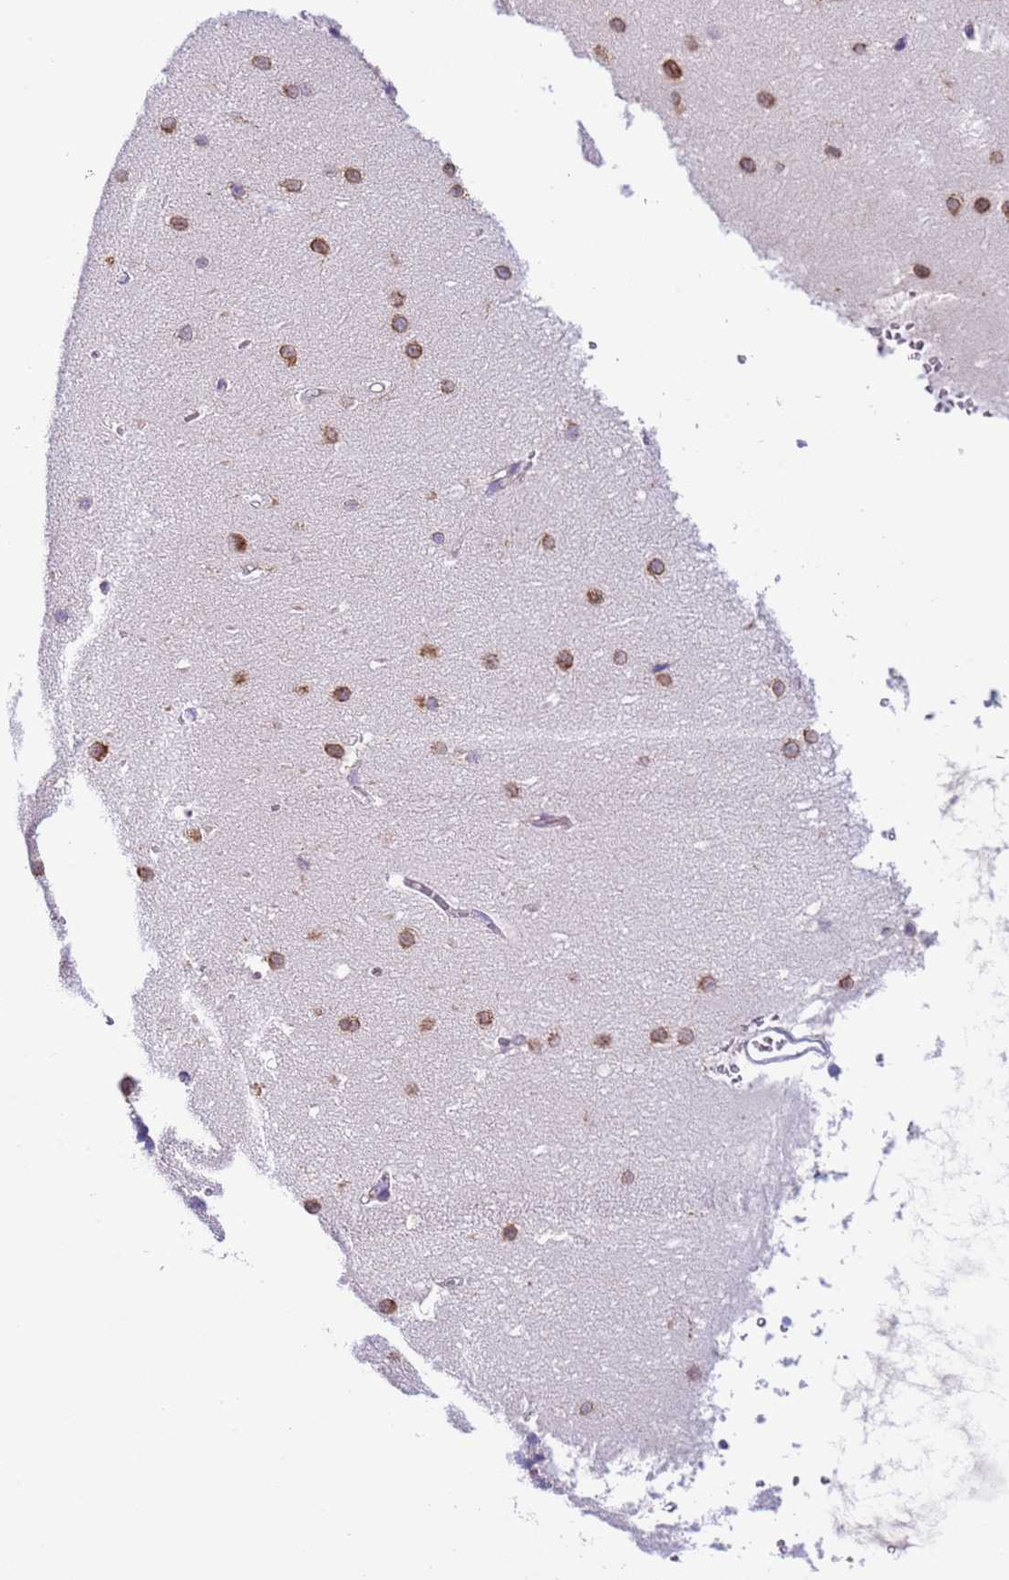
{"staining": {"intensity": "negative", "quantity": "none", "location": "none"}, "tissue": "cerebellum", "cell_type": "Cells in granular layer", "image_type": "normal", "snomed": [{"axis": "morphology", "description": "Normal tissue, NOS"}, {"axis": "topography", "description": "Cerebellum"}], "caption": "This is an IHC image of normal cerebellum. There is no staining in cells in granular layer.", "gene": "VARS1", "patient": {"sex": "male", "age": 37}}